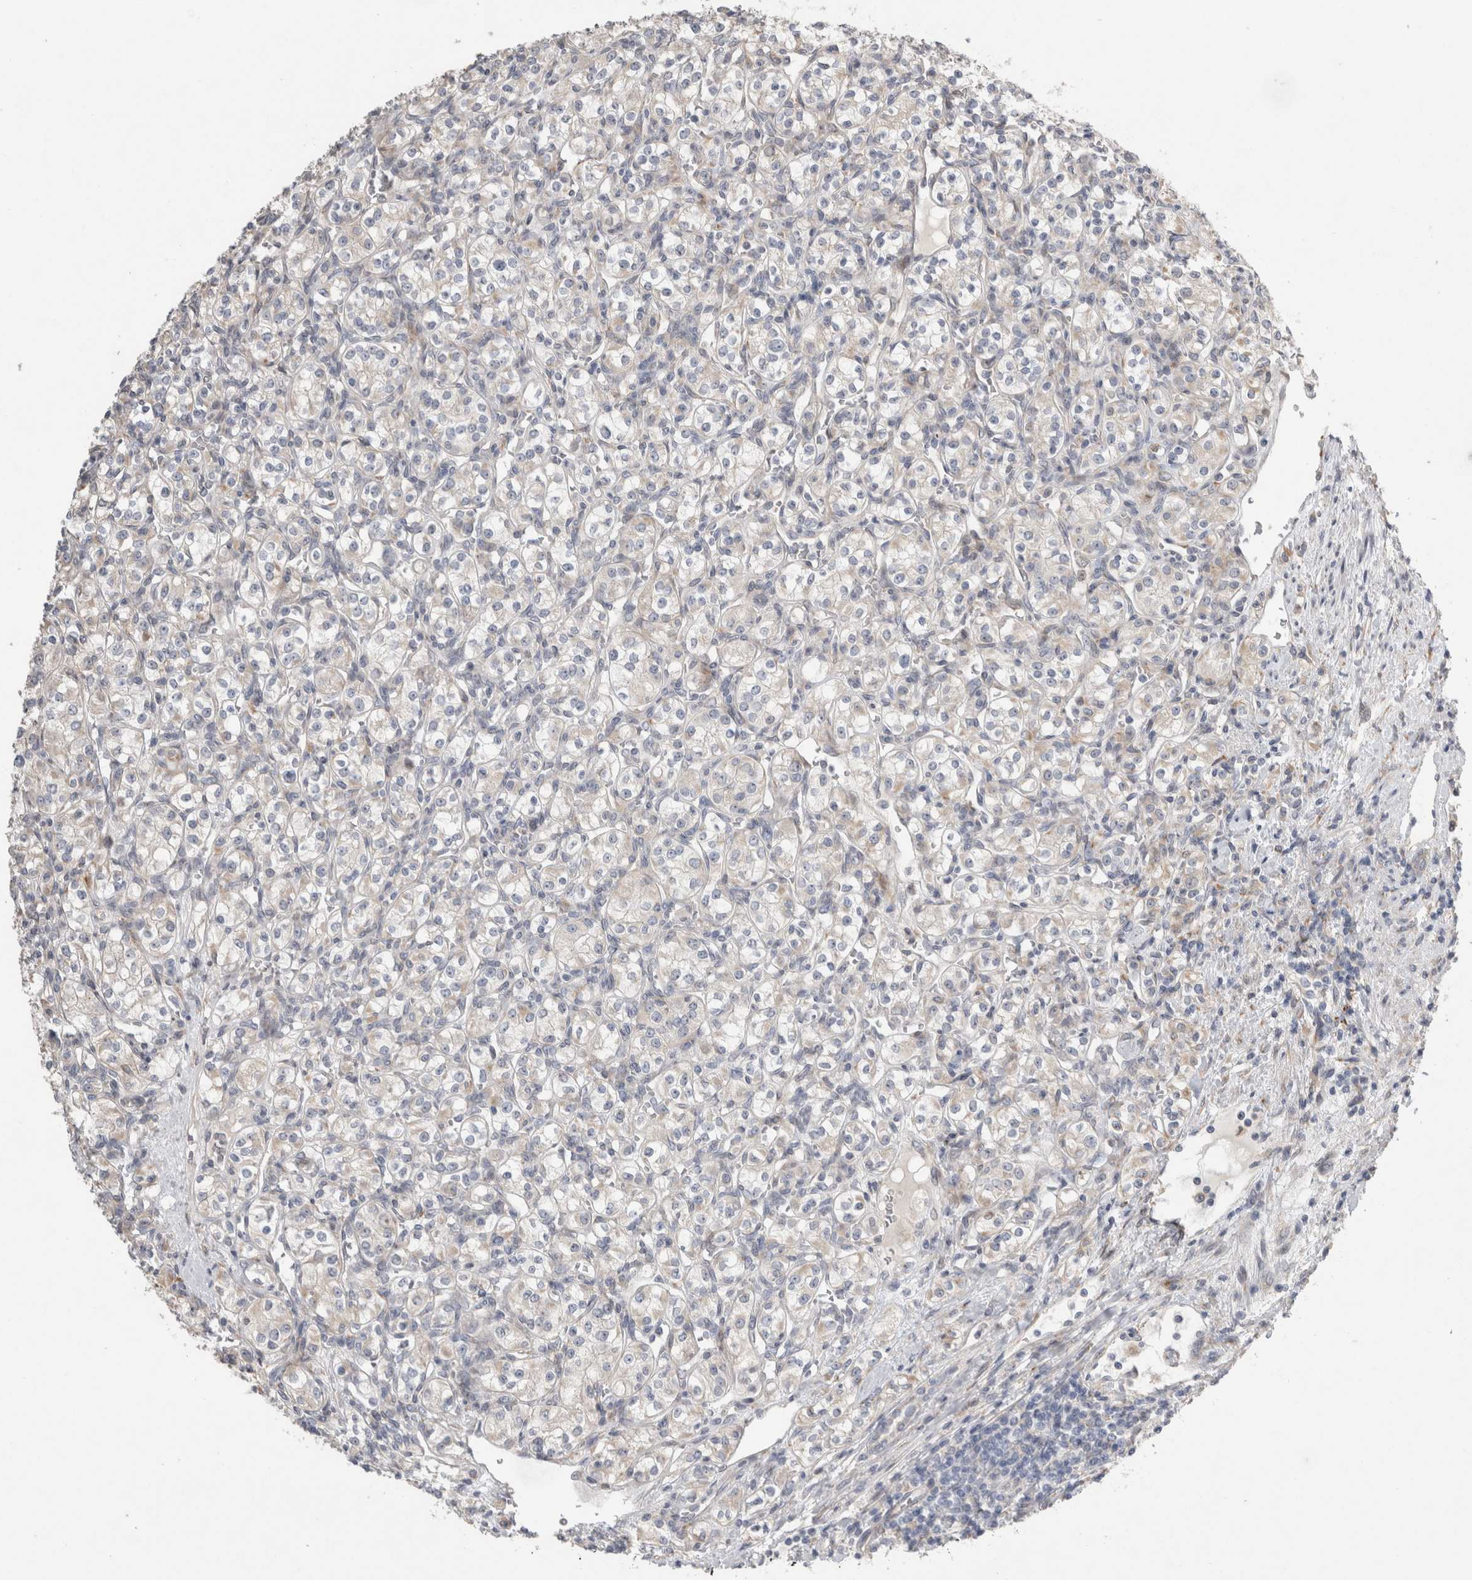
{"staining": {"intensity": "negative", "quantity": "none", "location": "none"}, "tissue": "renal cancer", "cell_type": "Tumor cells", "image_type": "cancer", "snomed": [{"axis": "morphology", "description": "Adenocarcinoma, NOS"}, {"axis": "topography", "description": "Kidney"}], "caption": "DAB immunohistochemical staining of human renal cancer (adenocarcinoma) demonstrates no significant positivity in tumor cells. (DAB immunohistochemistry (IHC) with hematoxylin counter stain).", "gene": "TRMT9B", "patient": {"sex": "male", "age": 77}}